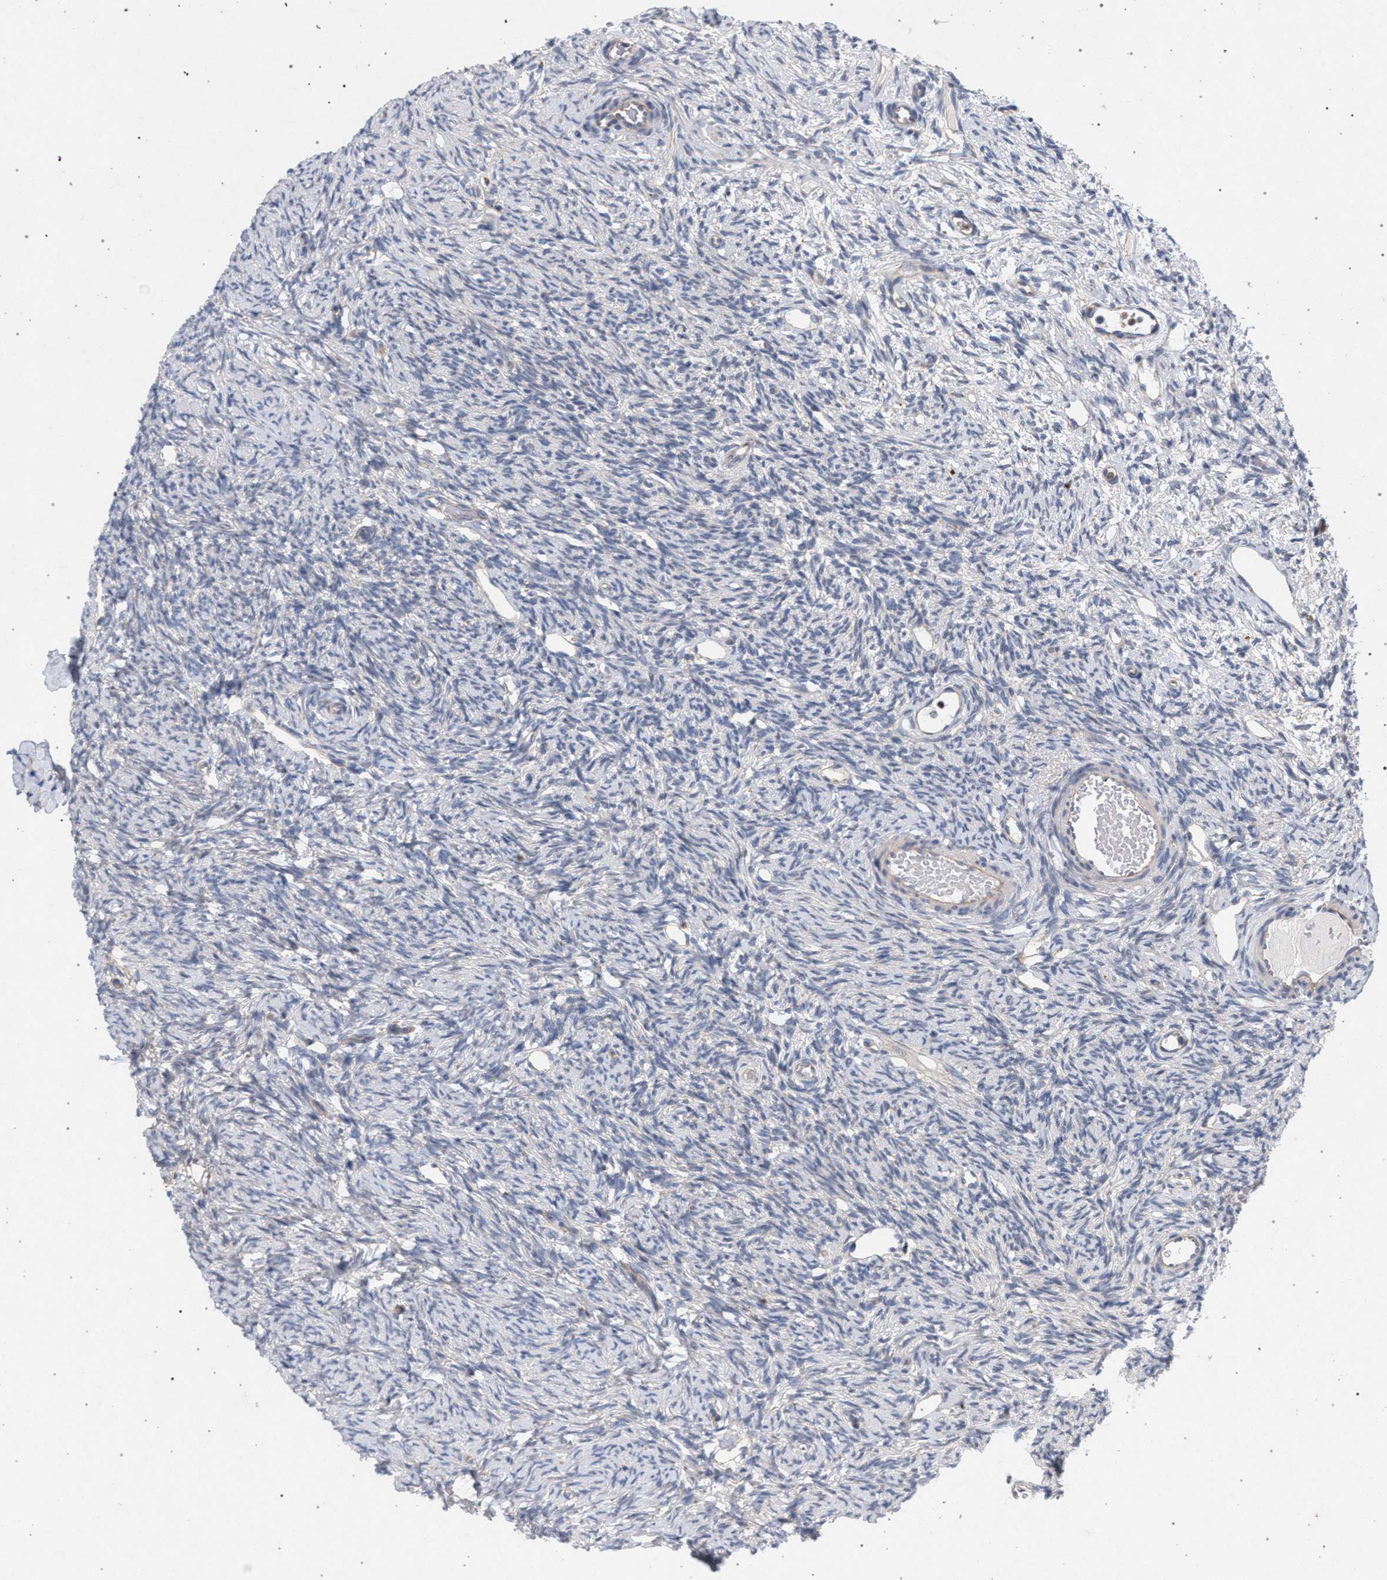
{"staining": {"intensity": "negative", "quantity": "none", "location": "none"}, "tissue": "ovary", "cell_type": "Ovarian stroma cells", "image_type": "normal", "snomed": [{"axis": "morphology", "description": "Normal tissue, NOS"}, {"axis": "topography", "description": "Ovary"}], "caption": "High magnification brightfield microscopy of unremarkable ovary stained with DAB (brown) and counterstained with hematoxylin (blue): ovarian stroma cells show no significant expression.", "gene": "MAMDC2", "patient": {"sex": "female", "age": 33}}